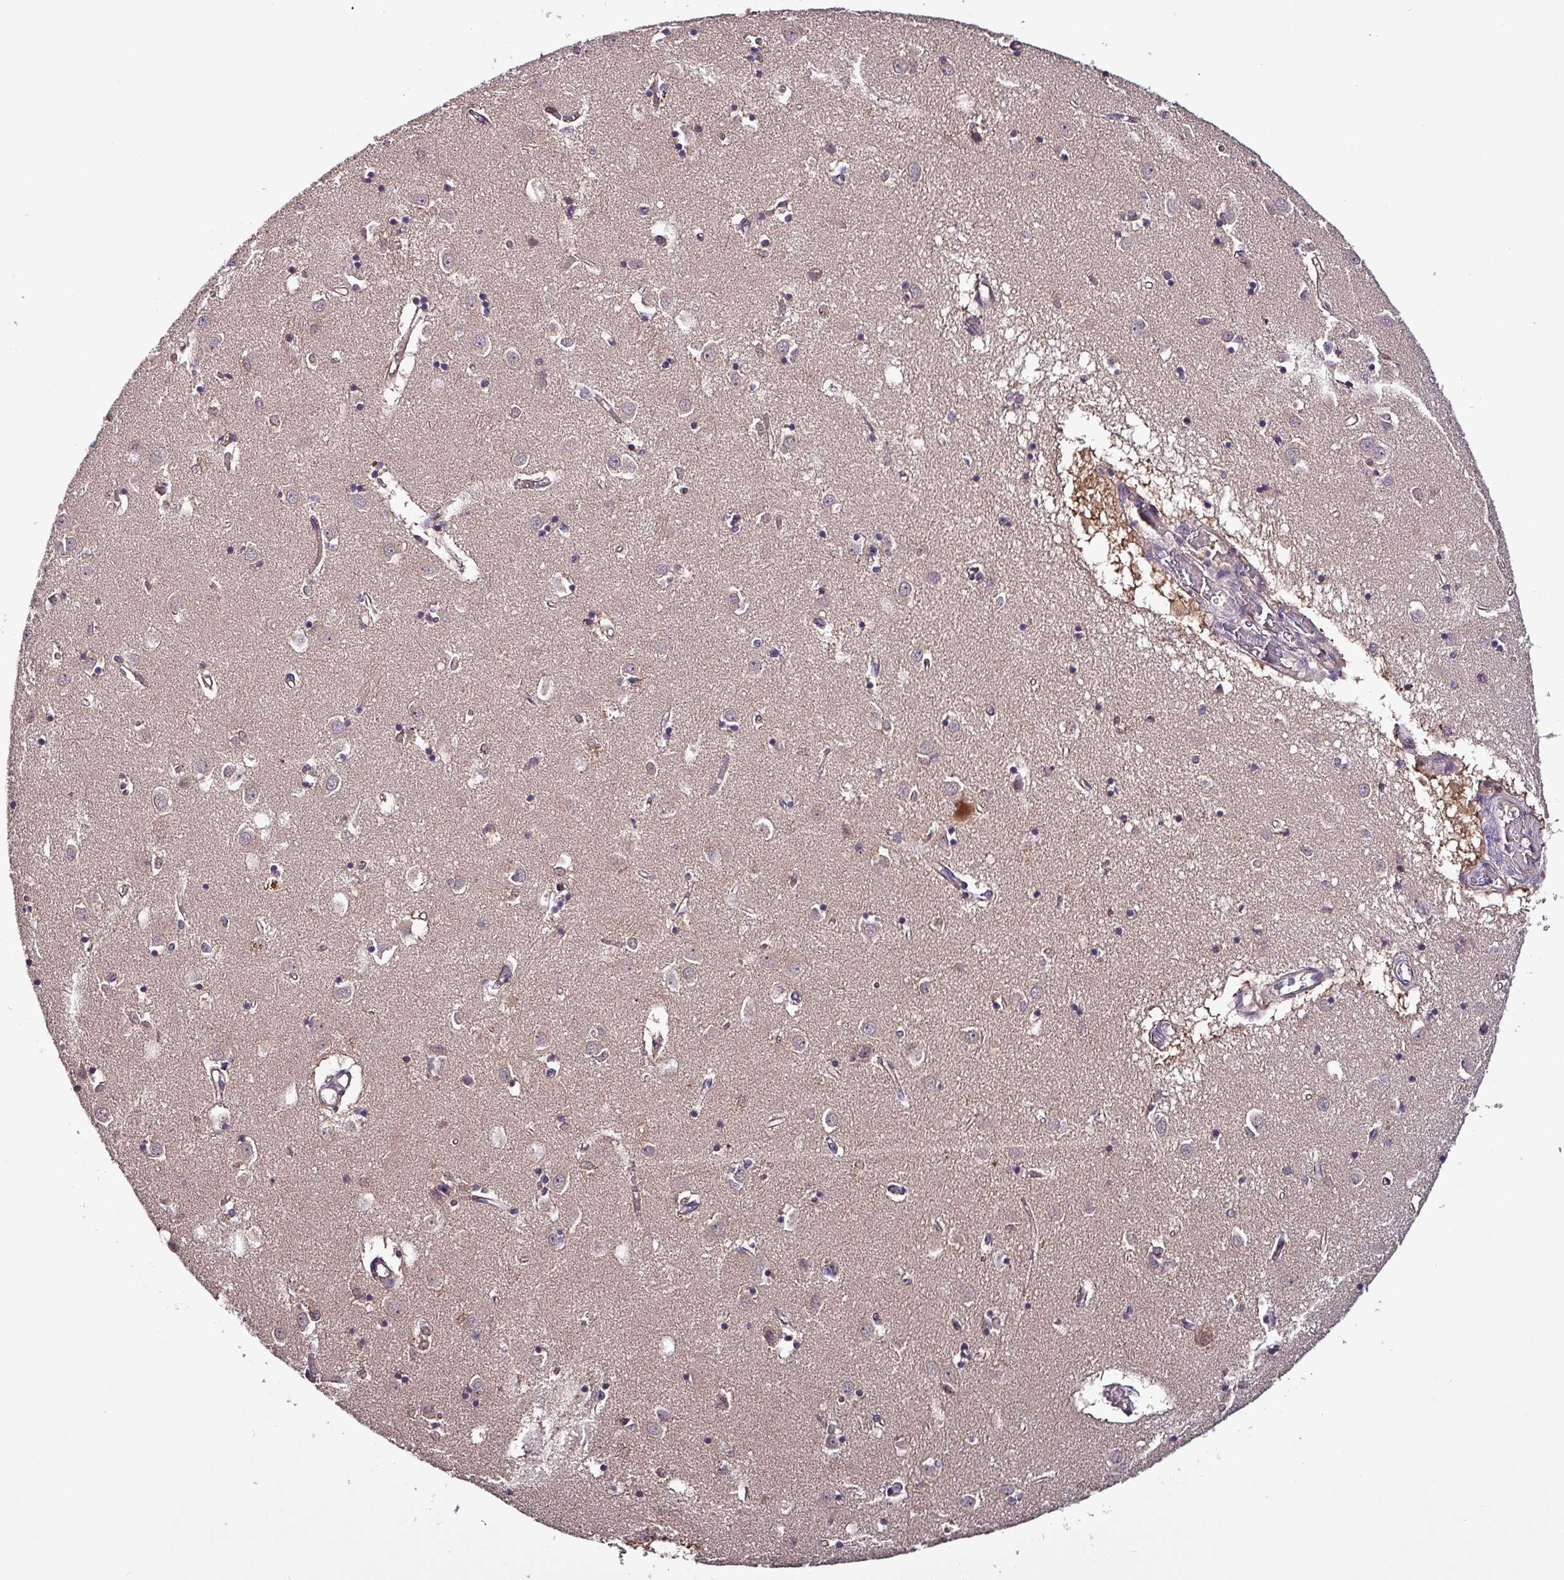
{"staining": {"intensity": "negative", "quantity": "none", "location": "none"}, "tissue": "caudate", "cell_type": "Glial cells", "image_type": "normal", "snomed": [{"axis": "morphology", "description": "Normal tissue, NOS"}, {"axis": "topography", "description": "Lateral ventricle wall"}], "caption": "High magnification brightfield microscopy of unremarkable caudate stained with DAB (3,3'-diaminobenzidine) (brown) and counterstained with hematoxylin (blue): glial cells show no significant expression. (Immunohistochemistry, brightfield microscopy, high magnification).", "gene": "PAFAH1B2", "patient": {"sex": "male", "age": 70}}